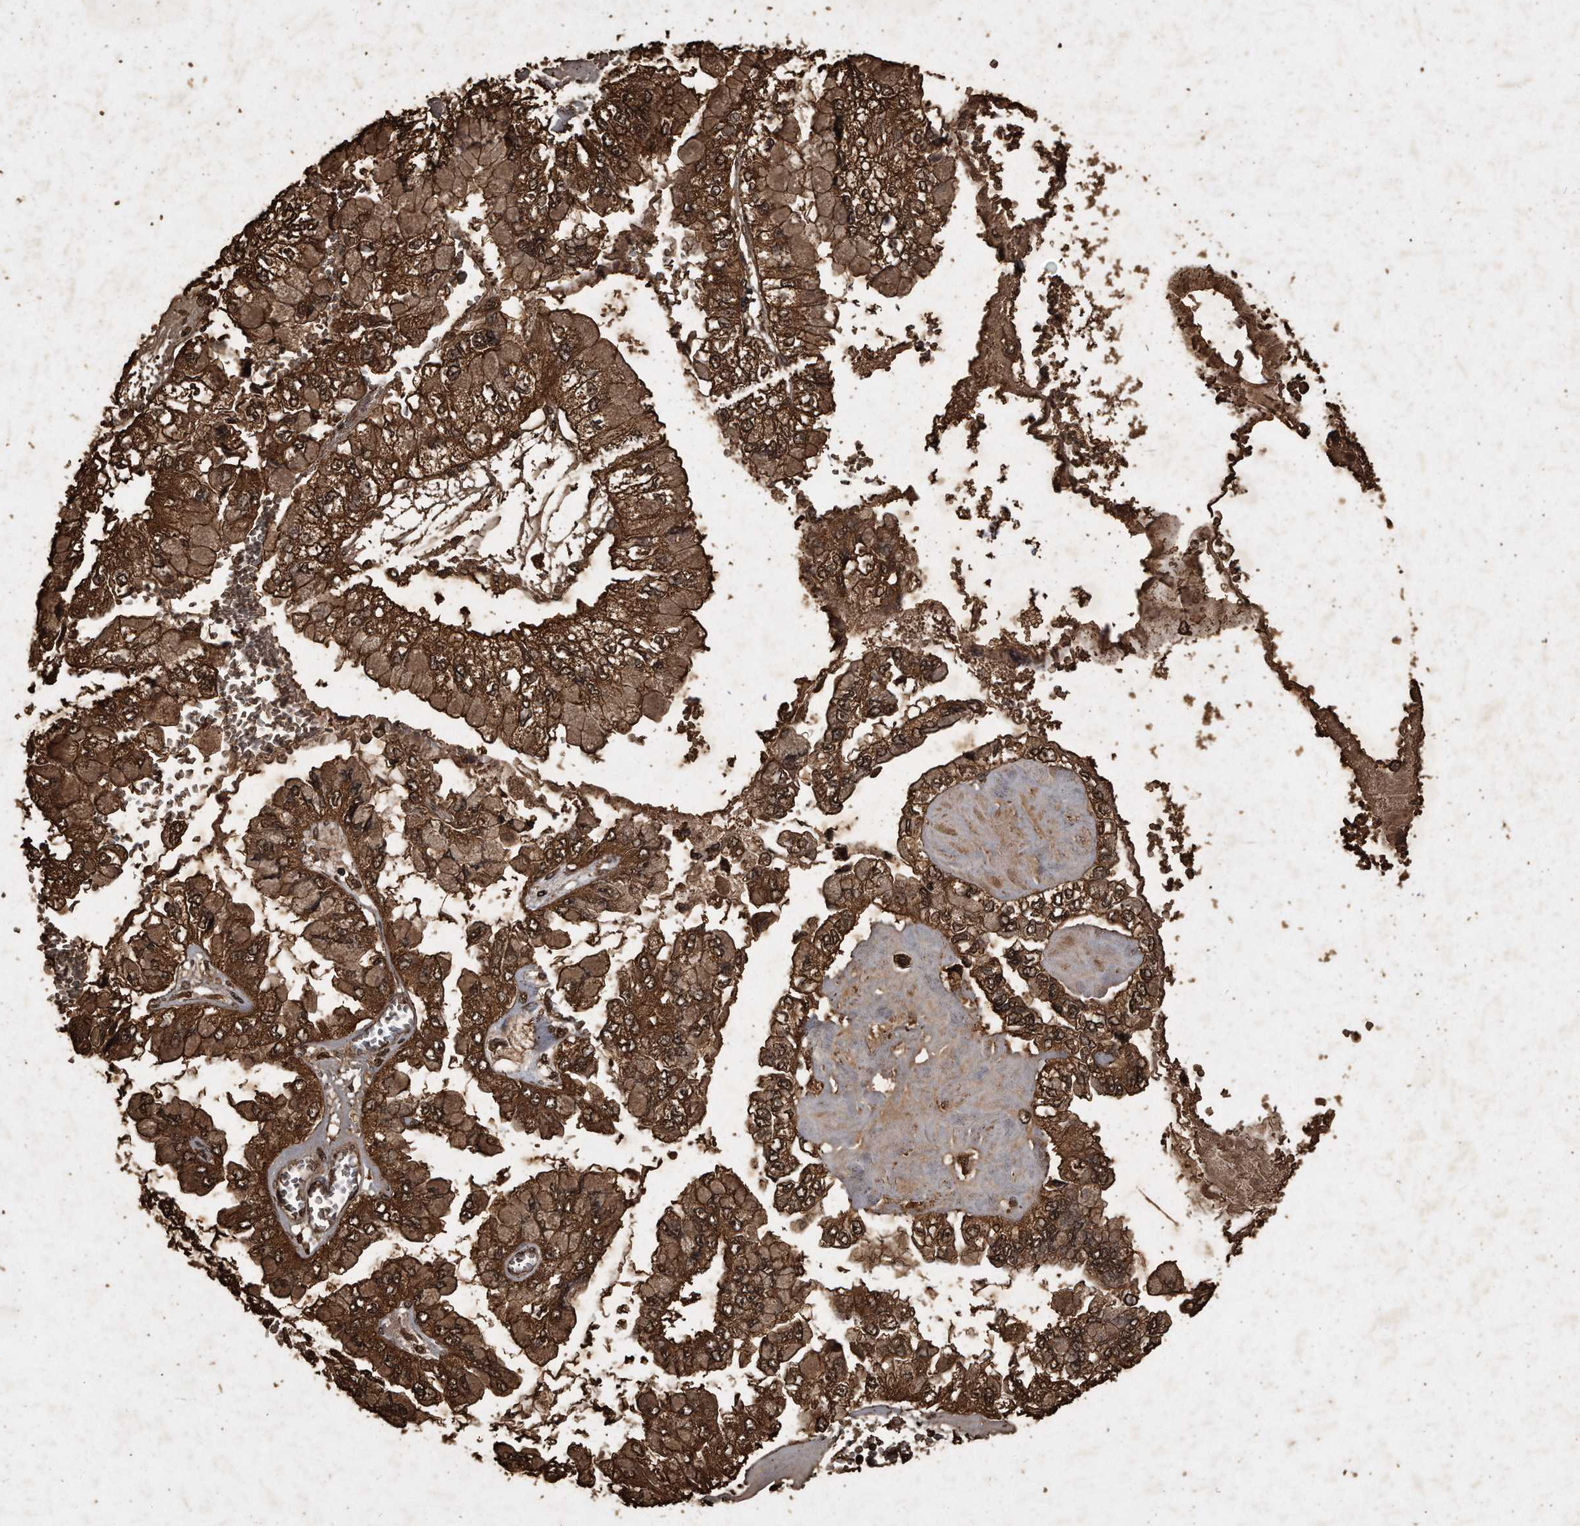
{"staining": {"intensity": "strong", "quantity": ">75%", "location": "cytoplasmic/membranous,nuclear"}, "tissue": "liver cancer", "cell_type": "Tumor cells", "image_type": "cancer", "snomed": [{"axis": "morphology", "description": "Cholangiocarcinoma"}, {"axis": "topography", "description": "Liver"}], "caption": "Human liver cancer (cholangiocarcinoma) stained with a brown dye demonstrates strong cytoplasmic/membranous and nuclear positive staining in approximately >75% of tumor cells.", "gene": "CFLAR", "patient": {"sex": "female", "age": 79}}